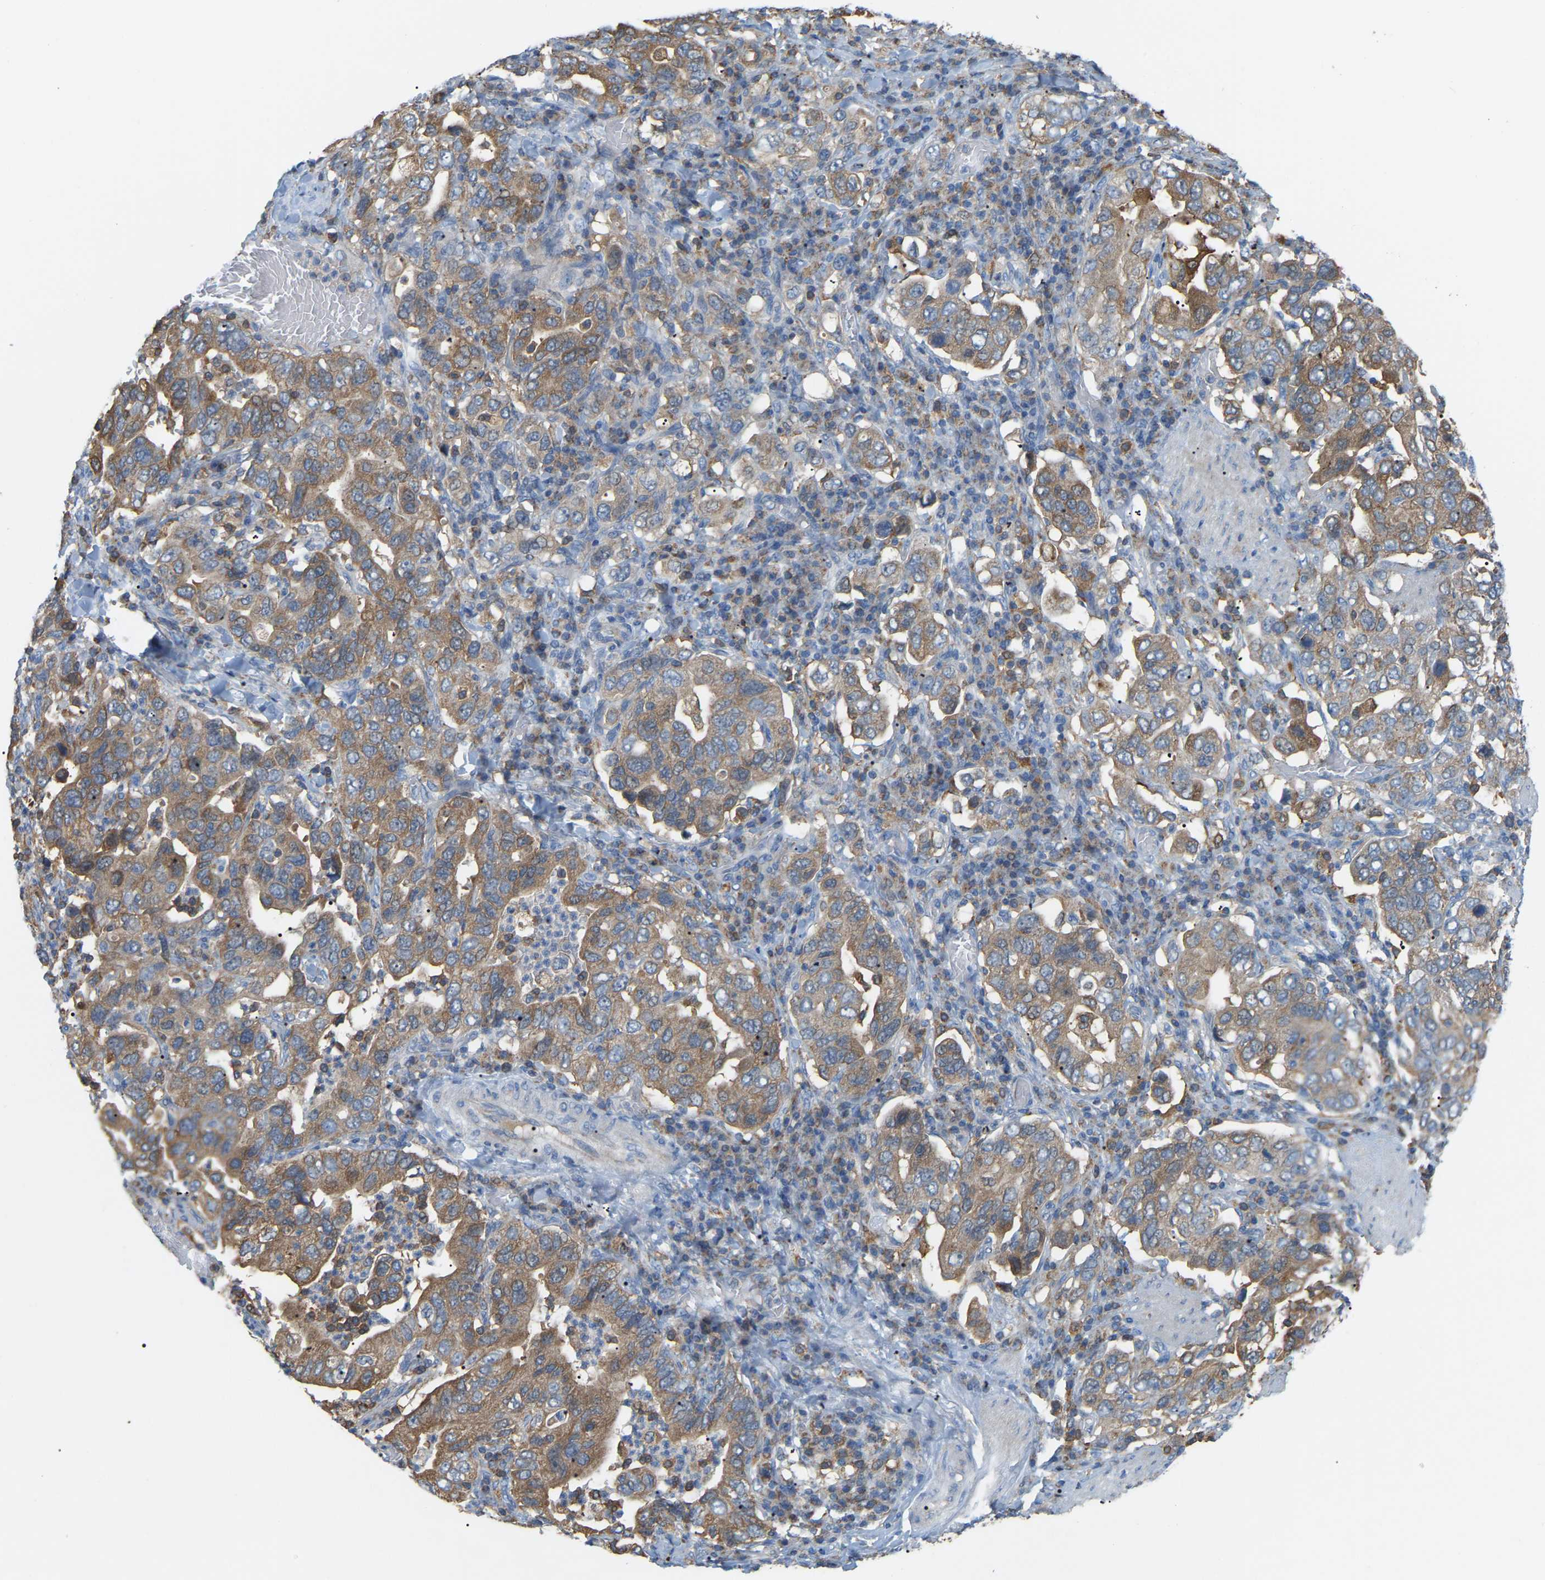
{"staining": {"intensity": "moderate", "quantity": ">75%", "location": "cytoplasmic/membranous"}, "tissue": "stomach cancer", "cell_type": "Tumor cells", "image_type": "cancer", "snomed": [{"axis": "morphology", "description": "Adenocarcinoma, NOS"}, {"axis": "topography", "description": "Stomach, upper"}], "caption": "High-magnification brightfield microscopy of stomach cancer (adenocarcinoma) stained with DAB (brown) and counterstained with hematoxylin (blue). tumor cells exhibit moderate cytoplasmic/membranous expression is identified in about>75% of cells. Nuclei are stained in blue.", "gene": "CROT", "patient": {"sex": "male", "age": 62}}